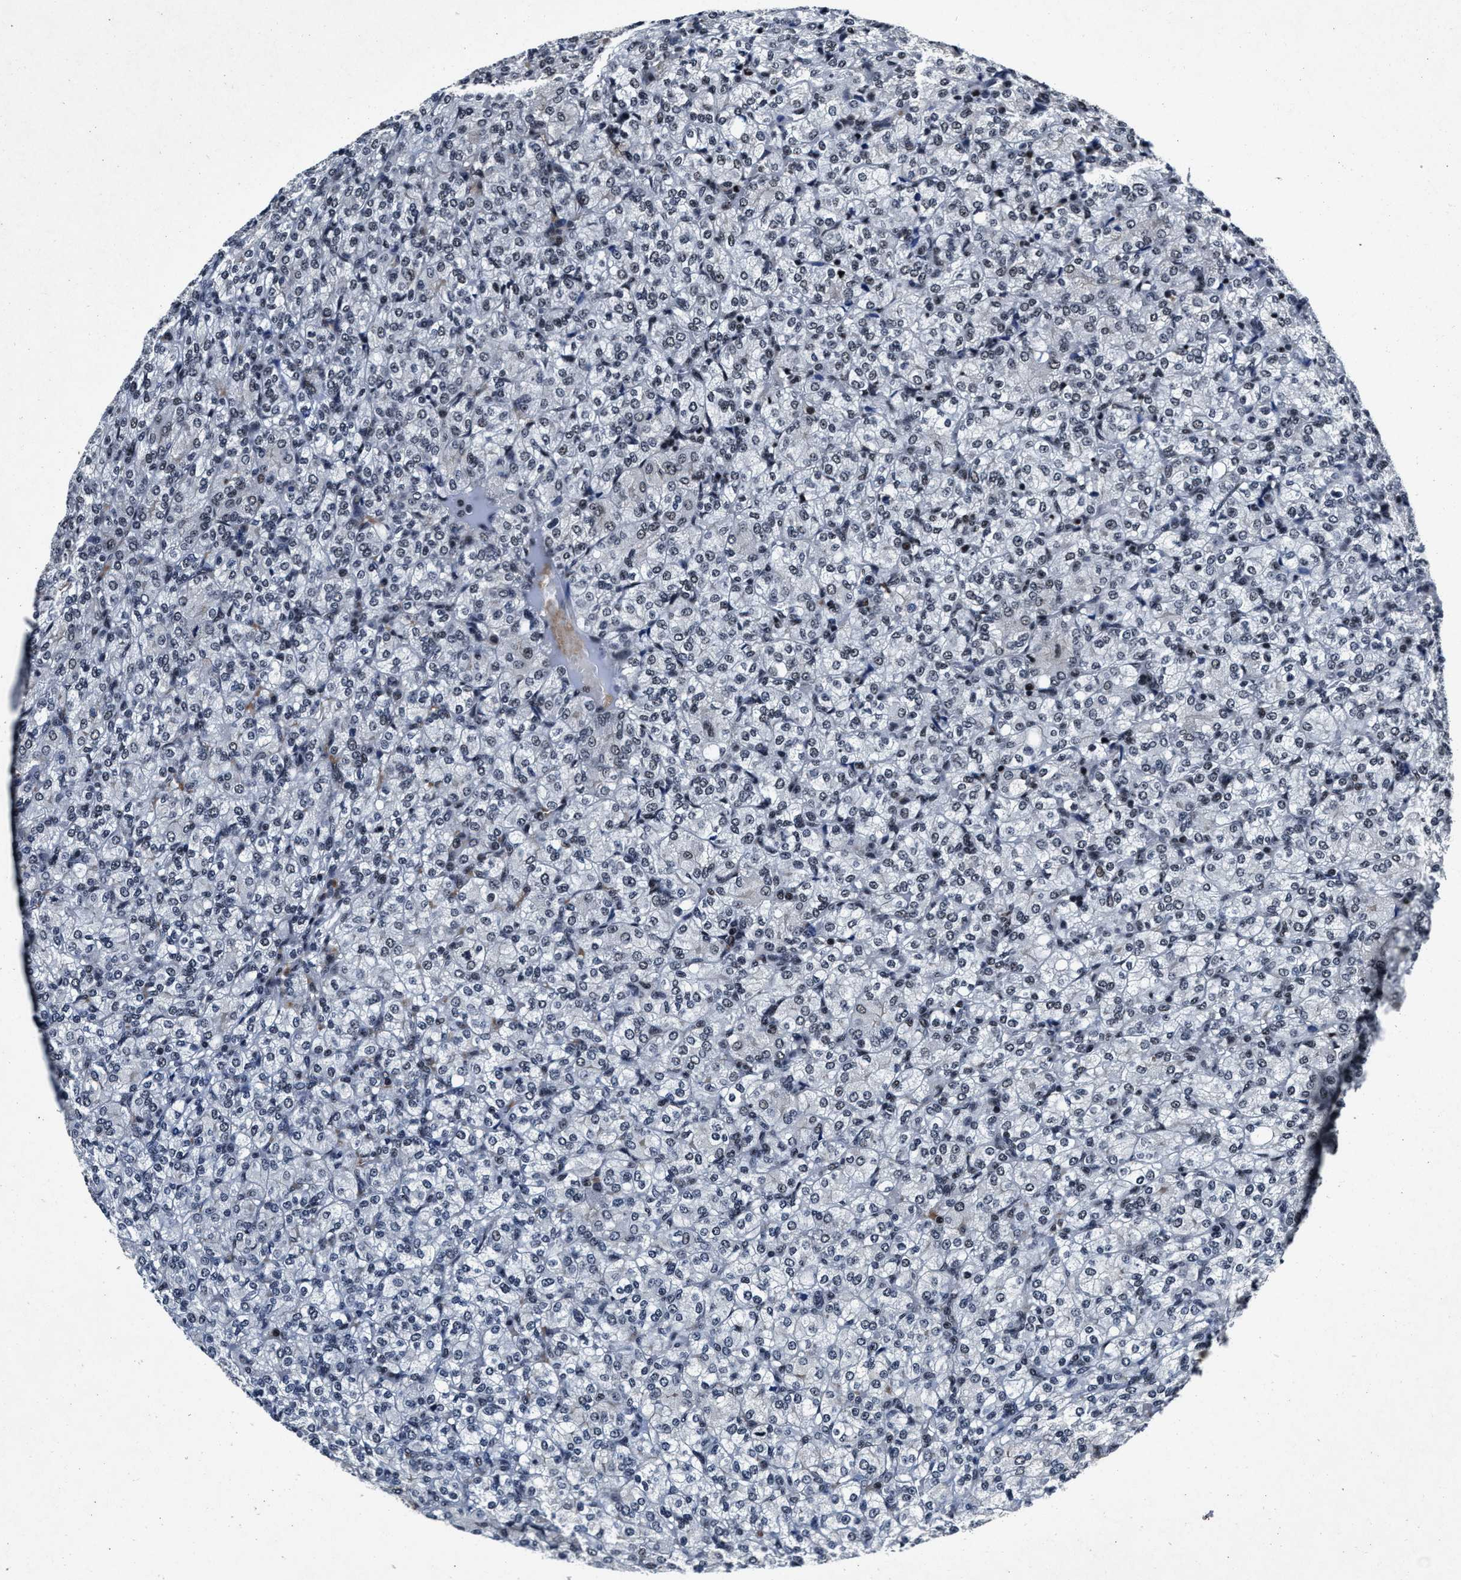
{"staining": {"intensity": "weak", "quantity": "25%-75%", "location": "nuclear"}, "tissue": "renal cancer", "cell_type": "Tumor cells", "image_type": "cancer", "snomed": [{"axis": "morphology", "description": "Adenocarcinoma, NOS"}, {"axis": "topography", "description": "Kidney"}], "caption": "Immunohistochemistry (IHC) (DAB (3,3'-diaminobenzidine)) staining of renal adenocarcinoma shows weak nuclear protein positivity in about 25%-75% of tumor cells. The staining is performed using DAB brown chromogen to label protein expression. The nuclei are counter-stained blue using hematoxylin.", "gene": "ZNF233", "patient": {"sex": "male", "age": 77}}